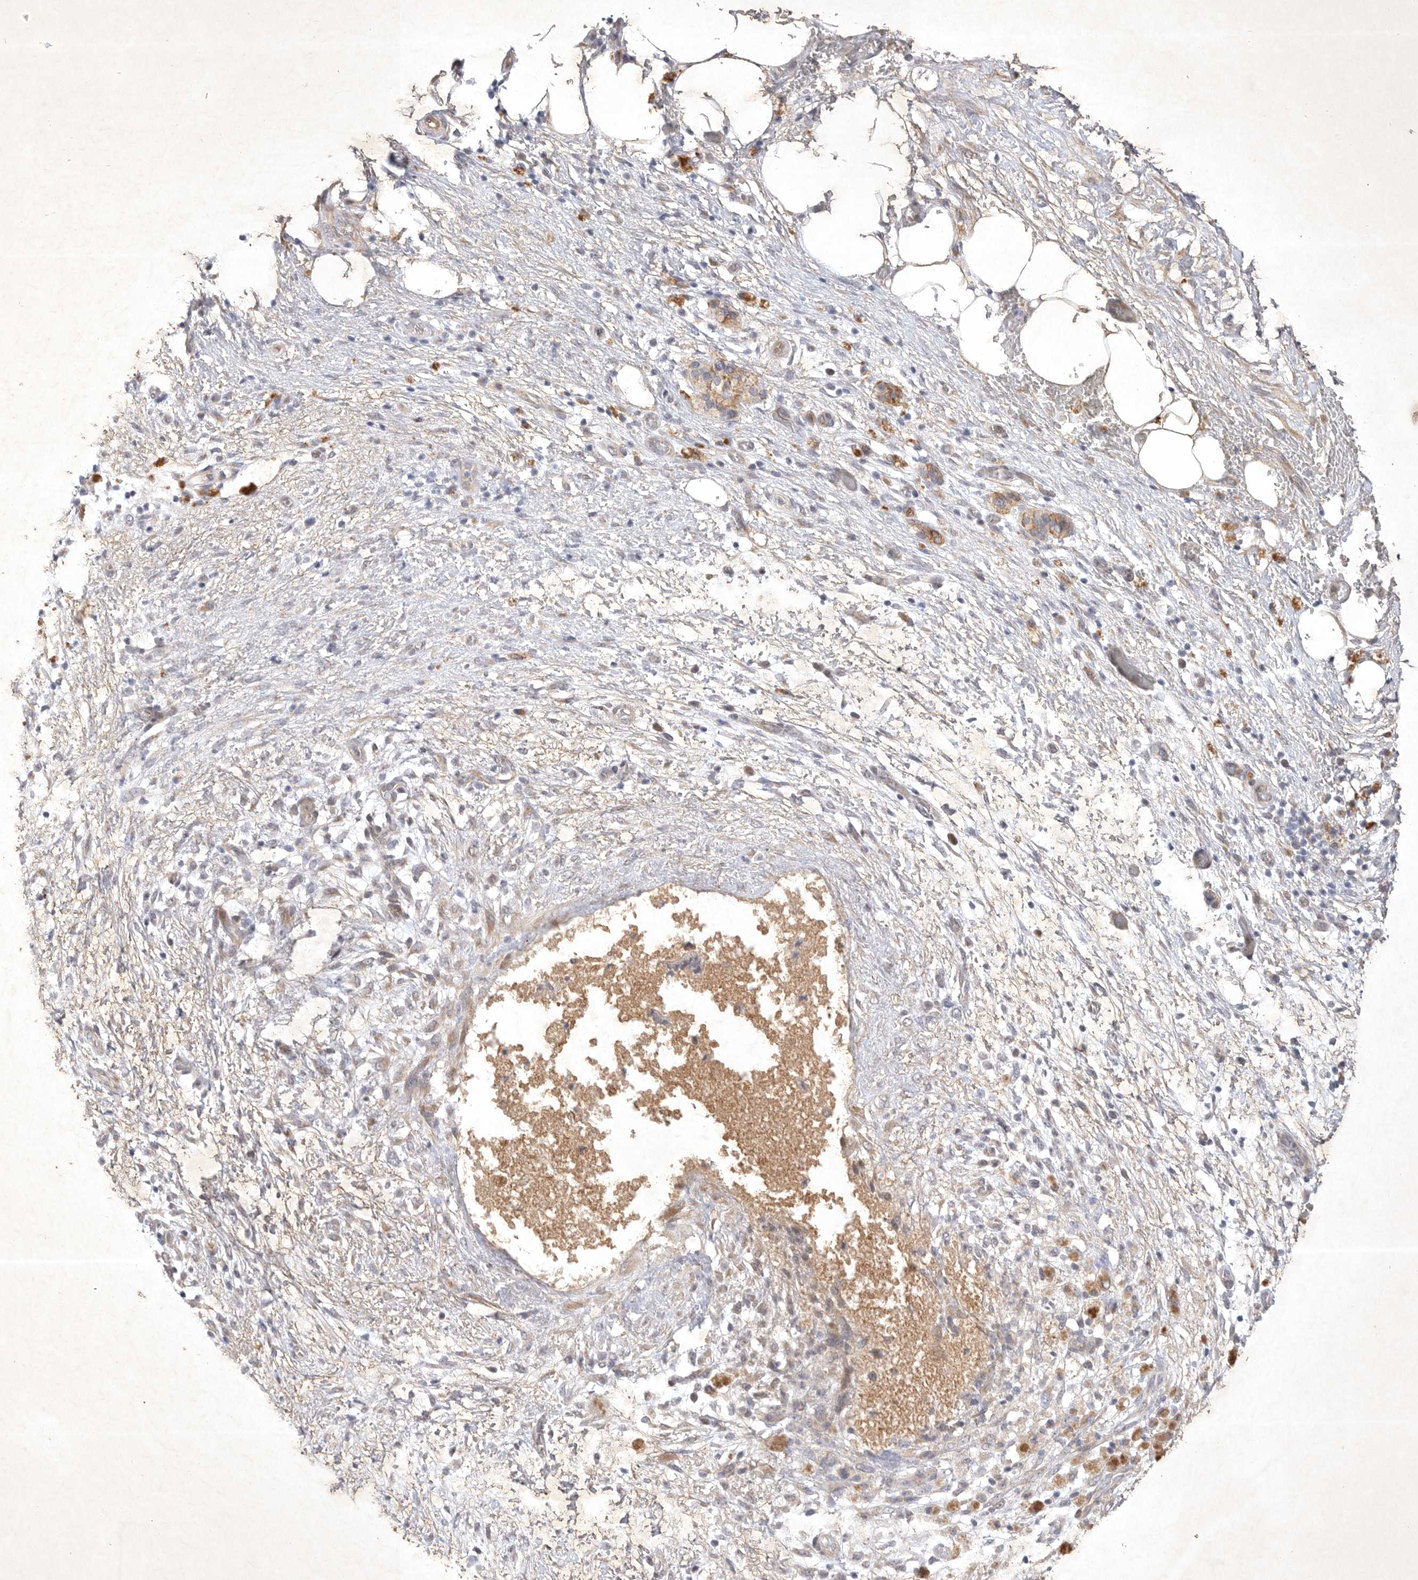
{"staining": {"intensity": "weak", "quantity": ">75%", "location": "cytoplasmic/membranous"}, "tissue": "pancreatic cancer", "cell_type": "Tumor cells", "image_type": "cancer", "snomed": [{"axis": "morphology", "description": "Adenocarcinoma, NOS"}, {"axis": "topography", "description": "Pancreas"}], "caption": "Immunohistochemistry (IHC) of adenocarcinoma (pancreatic) reveals low levels of weak cytoplasmic/membranous expression in approximately >75% of tumor cells.", "gene": "PTPDC1", "patient": {"sex": "female", "age": 78}}